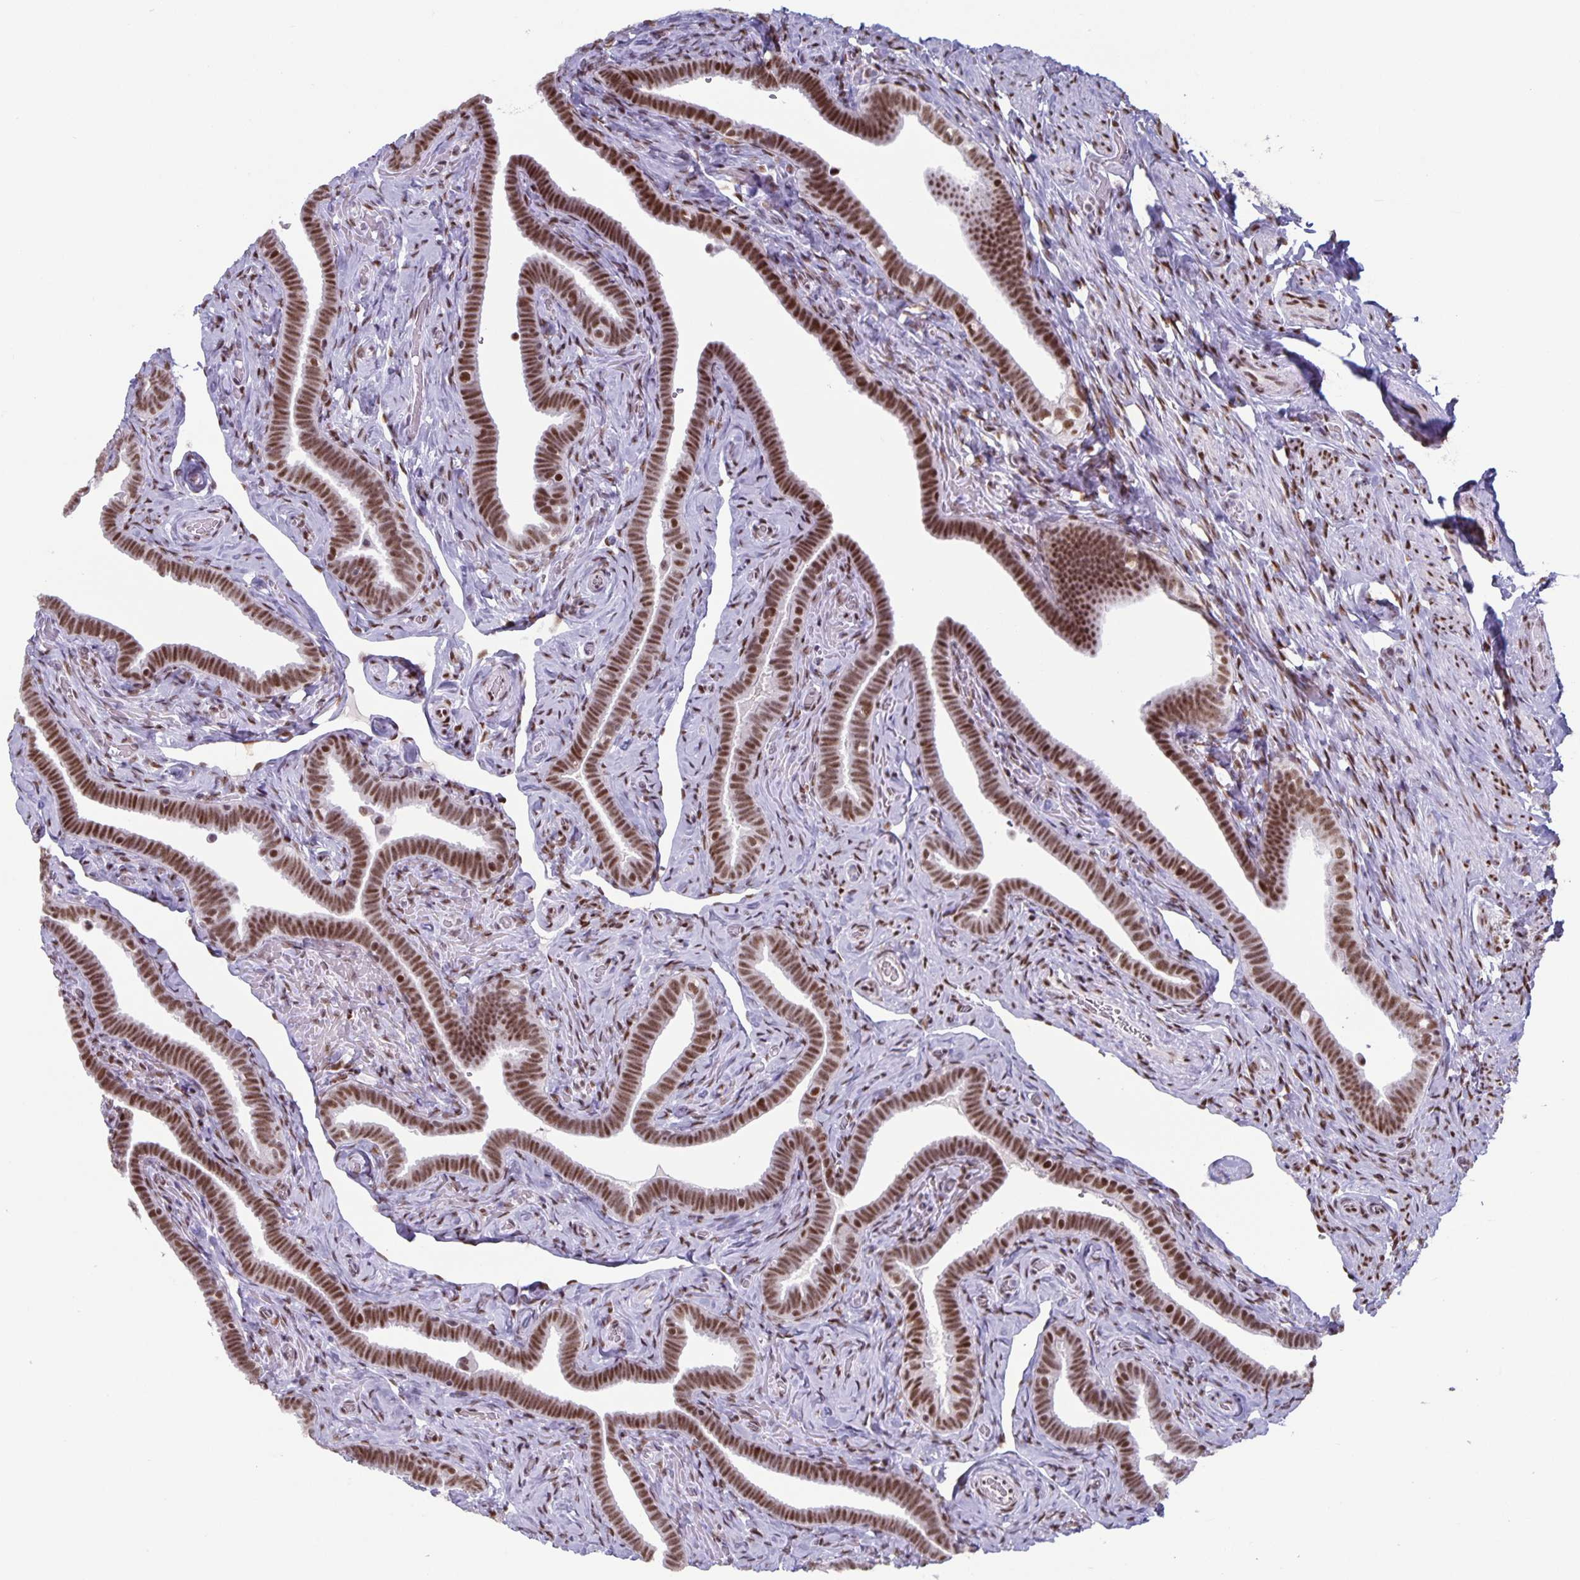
{"staining": {"intensity": "strong", "quantity": ">75%", "location": "nuclear"}, "tissue": "fallopian tube", "cell_type": "Glandular cells", "image_type": "normal", "snomed": [{"axis": "morphology", "description": "Normal tissue, NOS"}, {"axis": "topography", "description": "Fallopian tube"}], "caption": "High-power microscopy captured an IHC micrograph of benign fallopian tube, revealing strong nuclear expression in about >75% of glandular cells.", "gene": "JUND", "patient": {"sex": "female", "age": 69}}